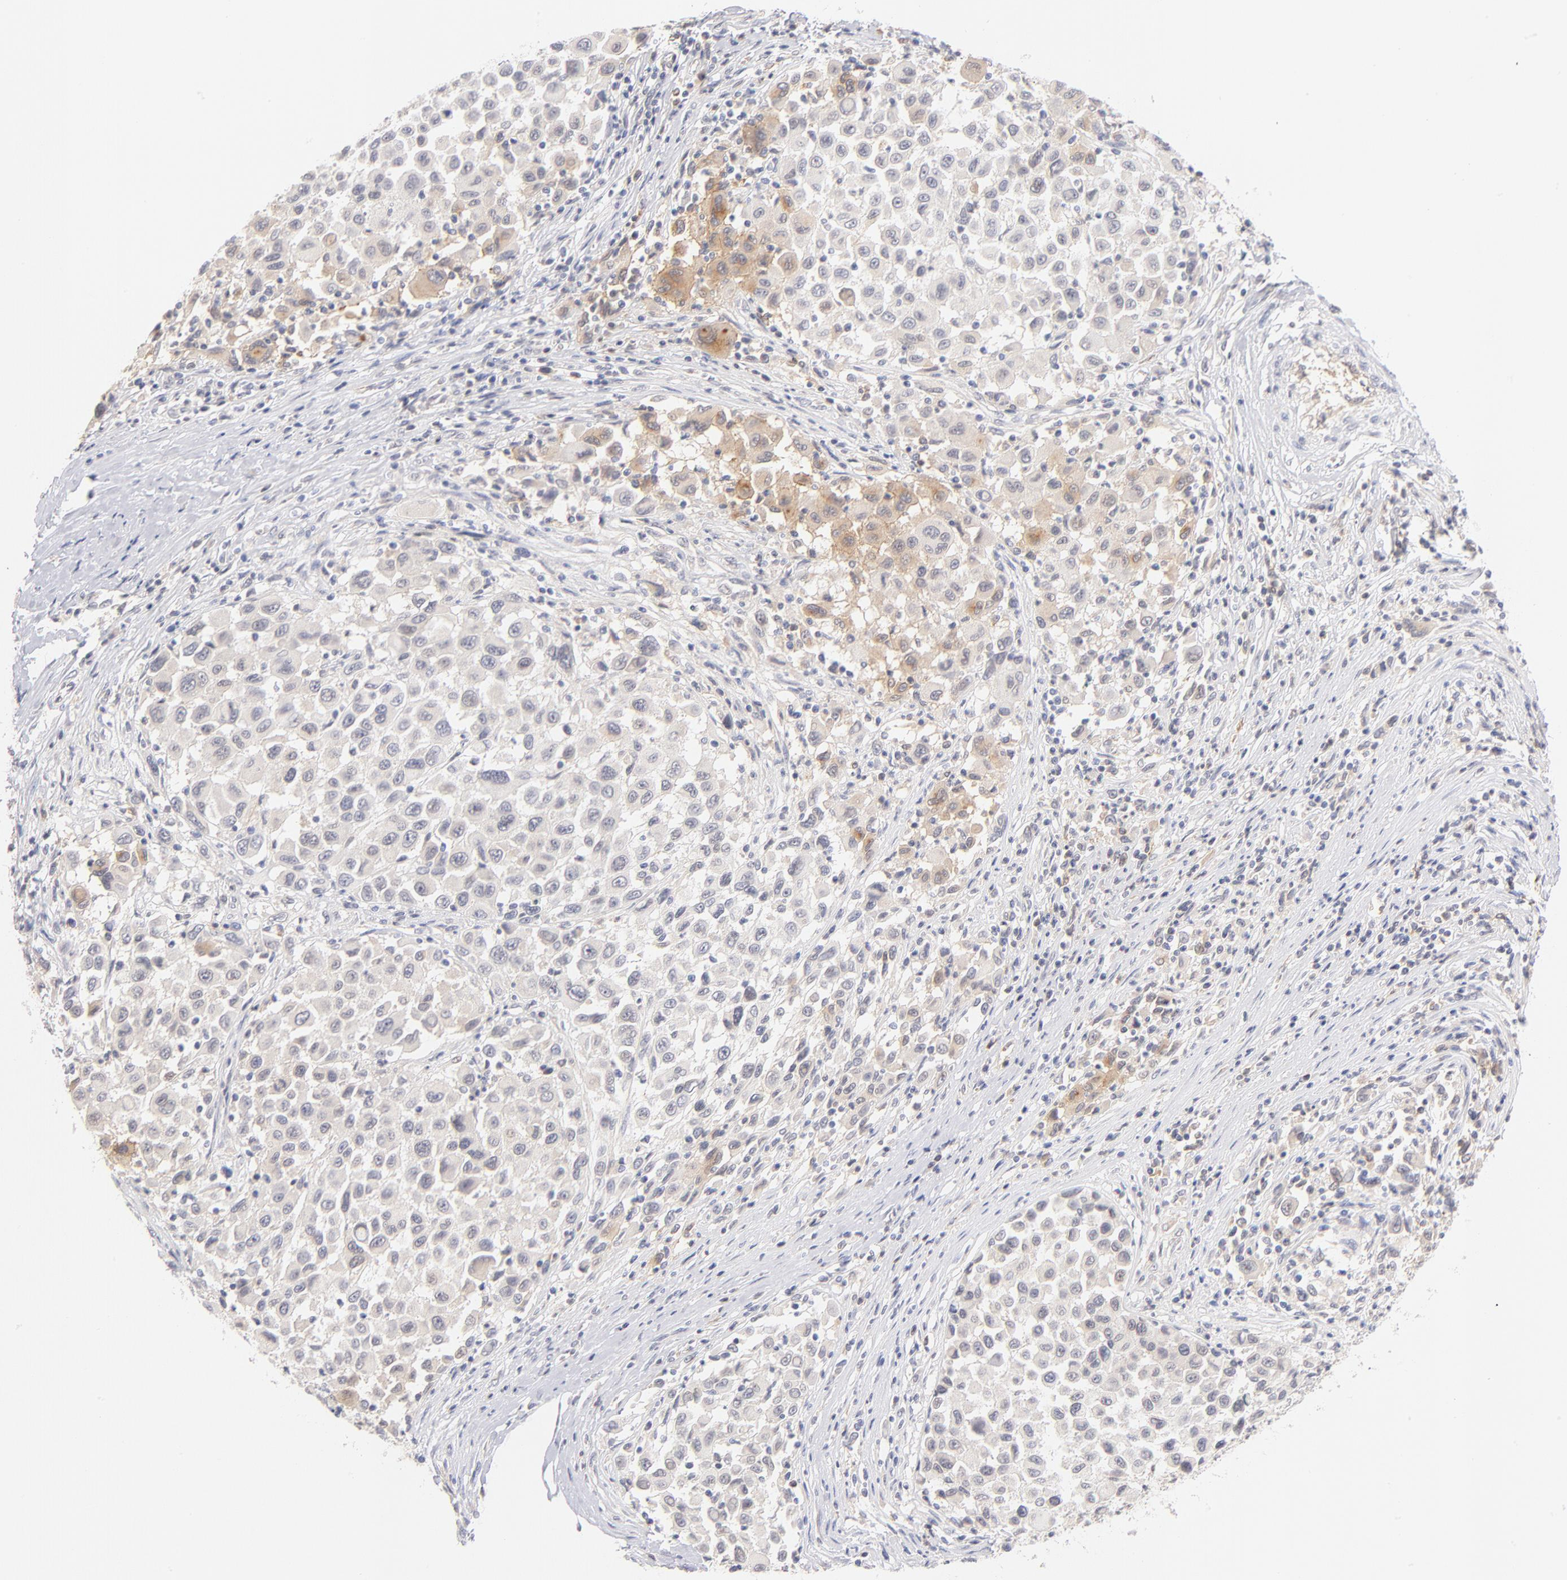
{"staining": {"intensity": "weak", "quantity": "25%-75%", "location": "cytoplasmic/membranous"}, "tissue": "melanoma", "cell_type": "Tumor cells", "image_type": "cancer", "snomed": [{"axis": "morphology", "description": "Malignant melanoma, Metastatic site"}, {"axis": "topography", "description": "Lymph node"}], "caption": "High-power microscopy captured an immunohistochemistry histopathology image of malignant melanoma (metastatic site), revealing weak cytoplasmic/membranous expression in about 25%-75% of tumor cells.", "gene": "CASP6", "patient": {"sex": "male", "age": 61}}